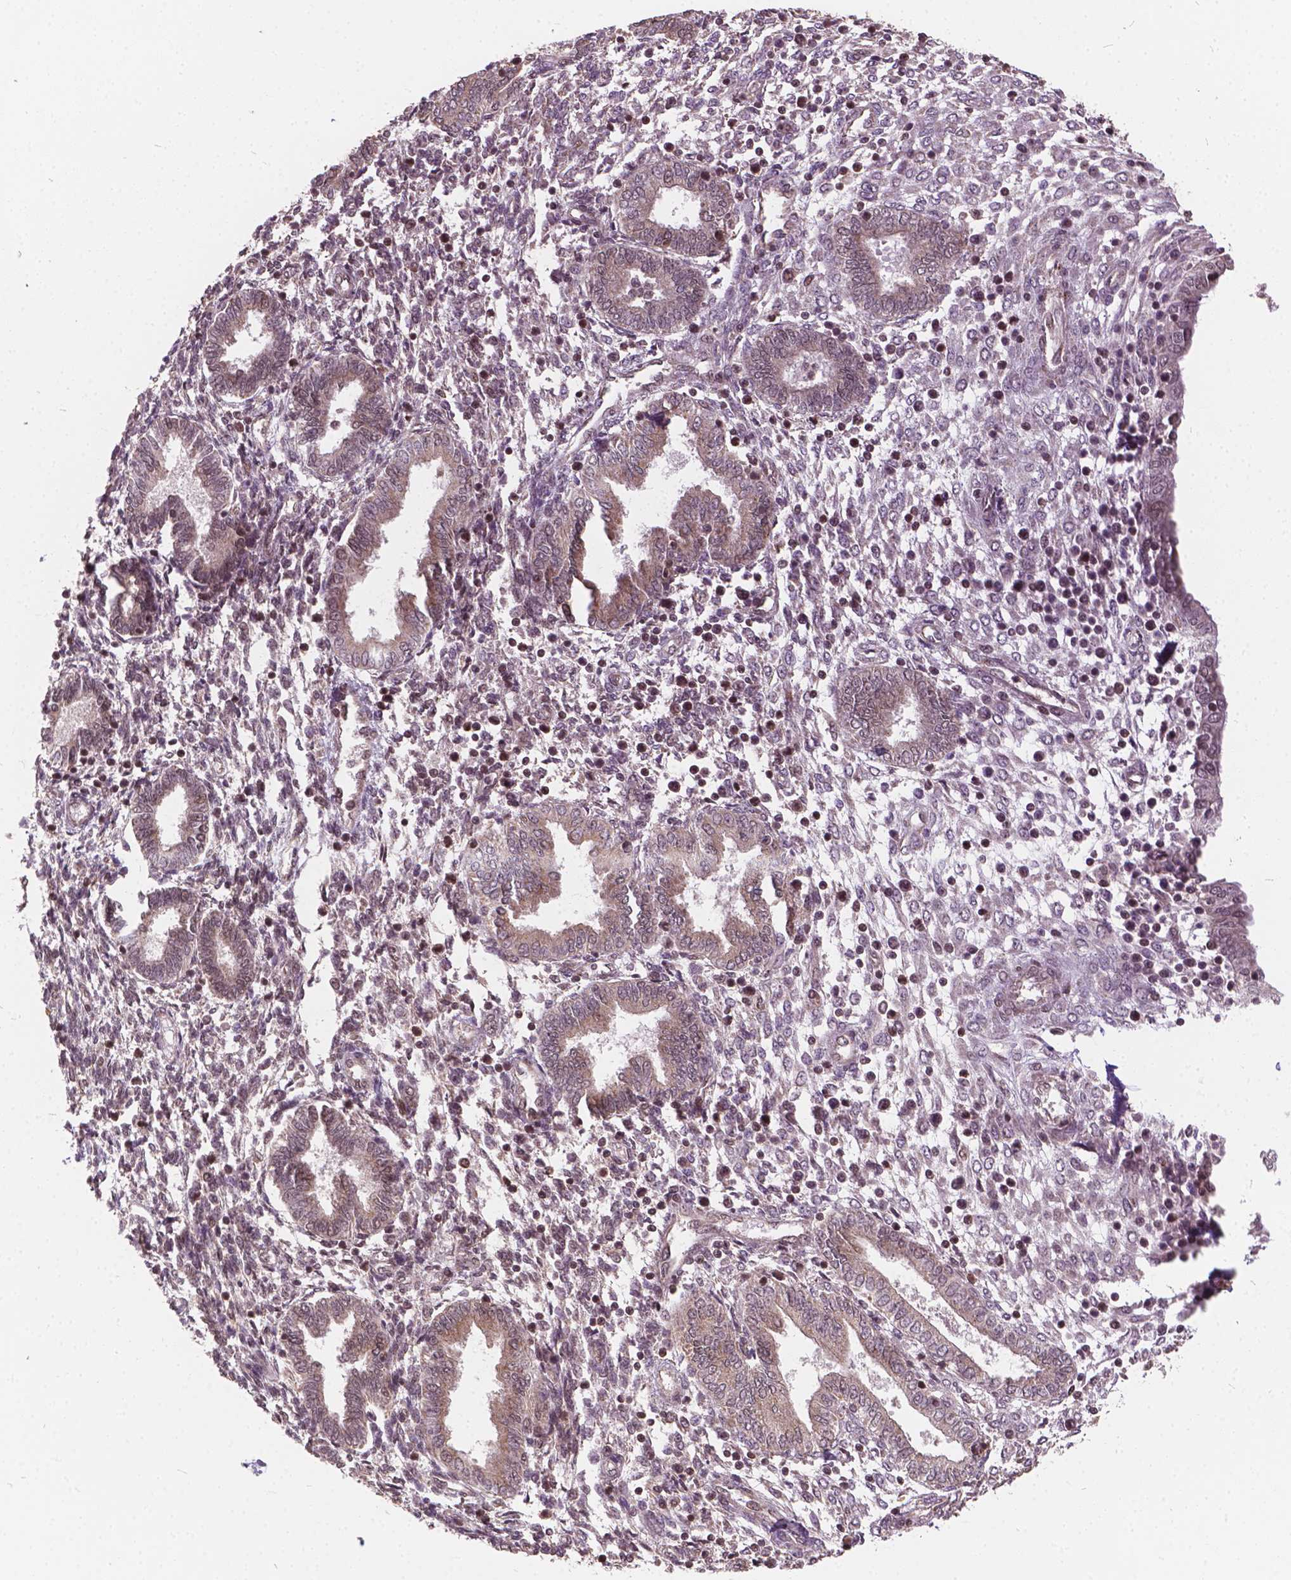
{"staining": {"intensity": "weak", "quantity": ">75%", "location": "nuclear"}, "tissue": "endometrium", "cell_type": "Cells in endometrial stroma", "image_type": "normal", "snomed": [{"axis": "morphology", "description": "Normal tissue, NOS"}, {"axis": "topography", "description": "Endometrium"}], "caption": "A low amount of weak nuclear staining is present in approximately >75% of cells in endometrial stroma in normal endometrium. (Brightfield microscopy of DAB IHC at high magnification).", "gene": "GPS2", "patient": {"sex": "female", "age": 42}}